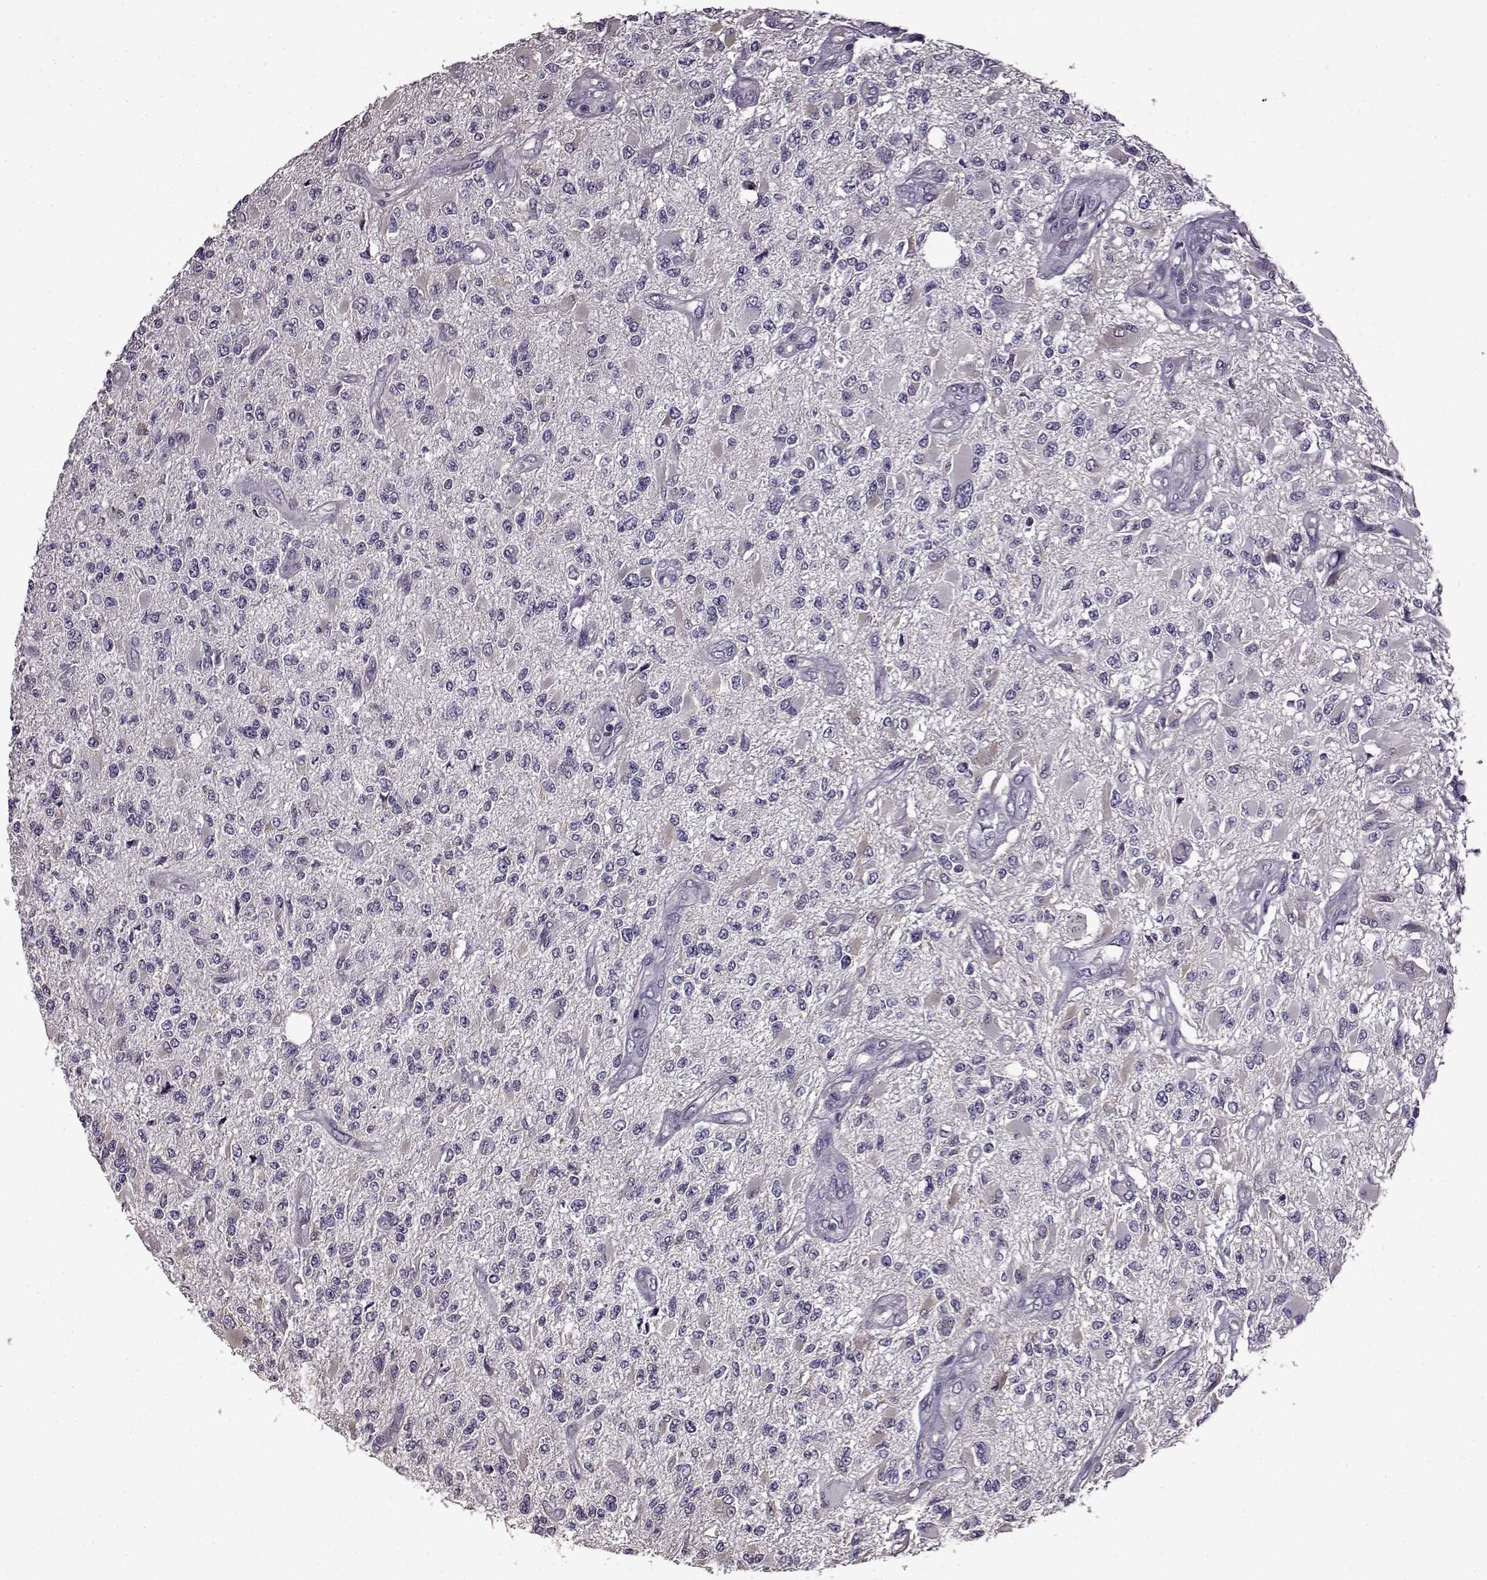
{"staining": {"intensity": "negative", "quantity": "none", "location": "none"}, "tissue": "glioma", "cell_type": "Tumor cells", "image_type": "cancer", "snomed": [{"axis": "morphology", "description": "Glioma, malignant, High grade"}, {"axis": "topography", "description": "Brain"}], "caption": "A high-resolution image shows immunohistochemistry (IHC) staining of glioma, which exhibits no significant staining in tumor cells.", "gene": "EDDM3B", "patient": {"sex": "female", "age": 63}}